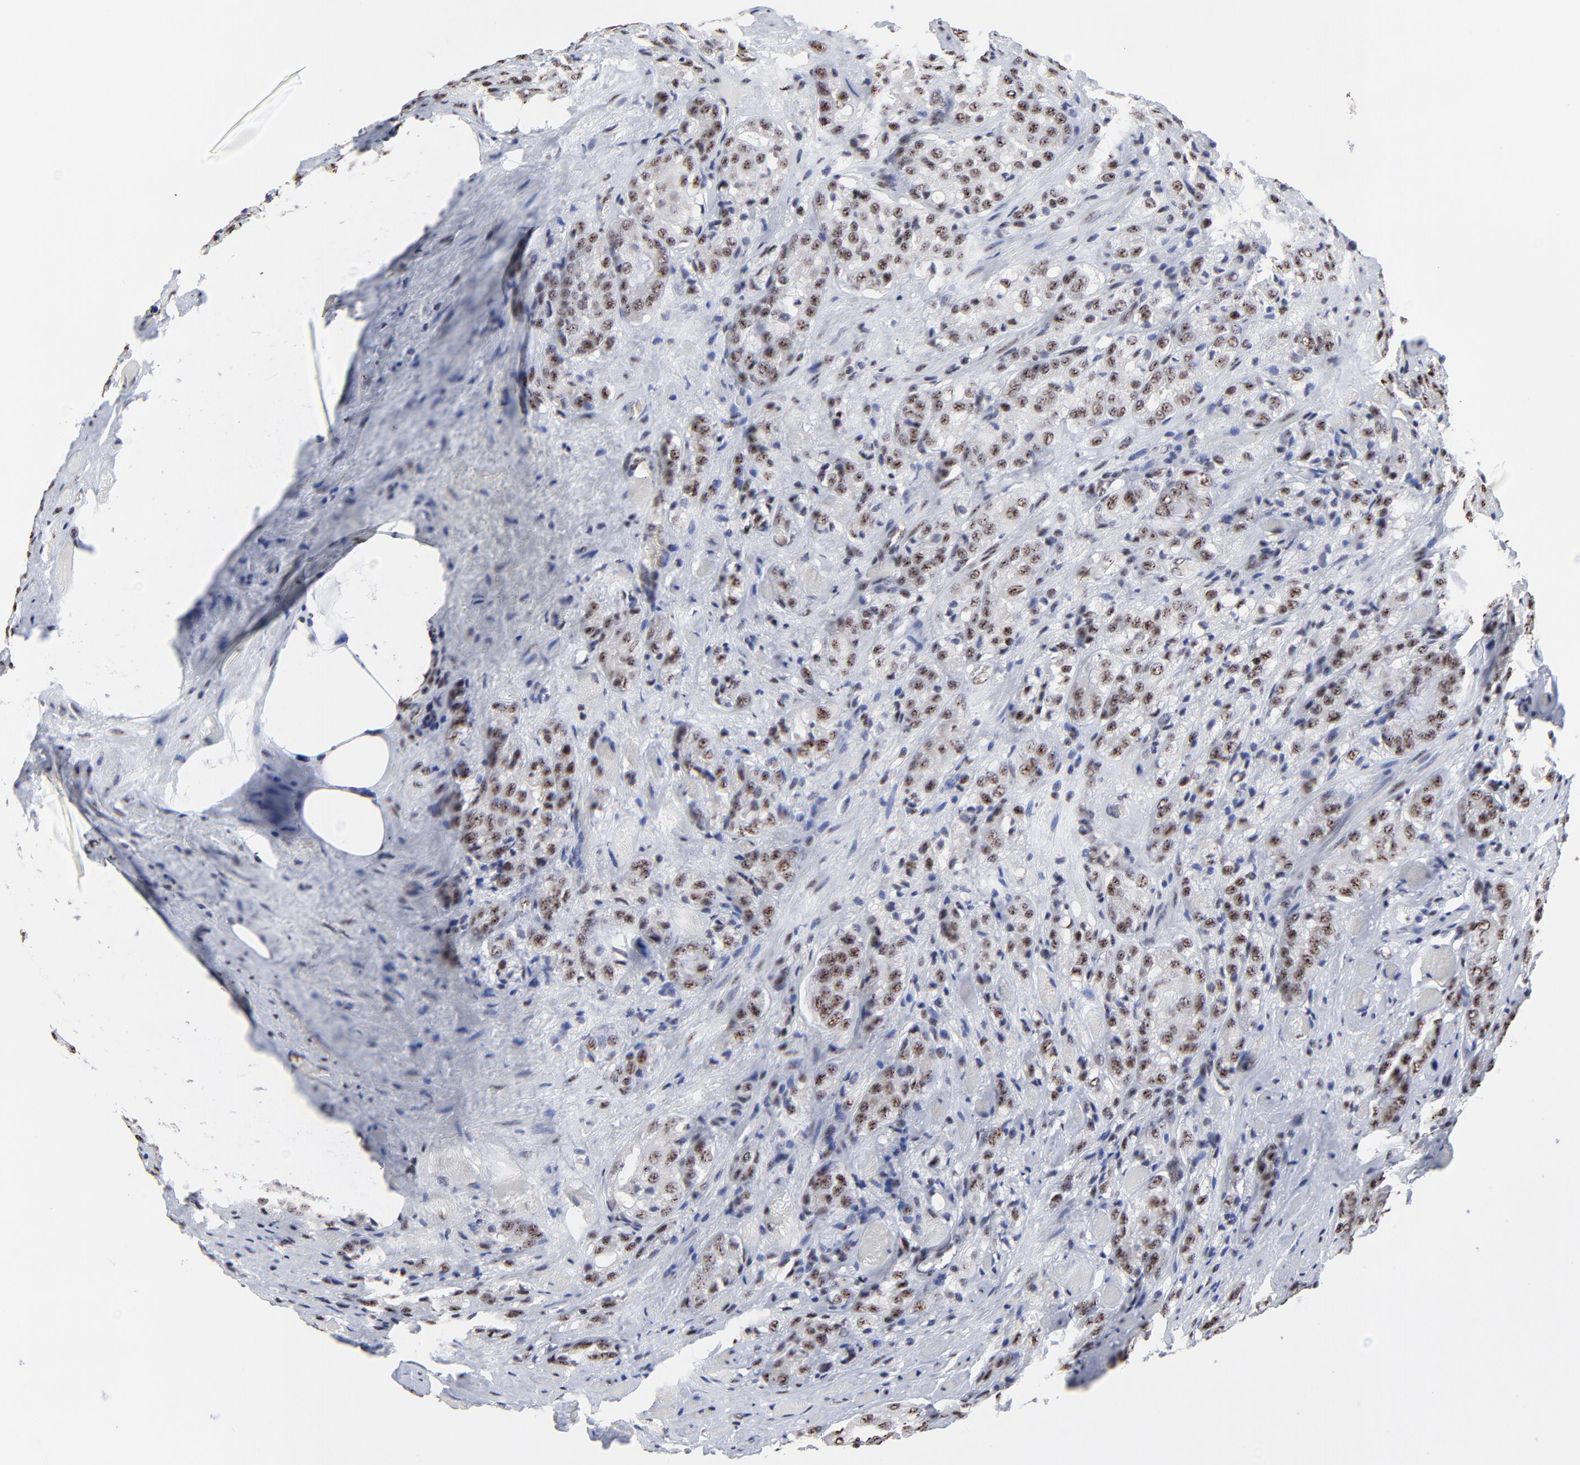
{"staining": {"intensity": "moderate", "quantity": ">75%", "location": "nuclear"}, "tissue": "prostate cancer", "cell_type": "Tumor cells", "image_type": "cancer", "snomed": [{"axis": "morphology", "description": "Adenocarcinoma, Medium grade"}, {"axis": "topography", "description": "Prostate"}], "caption": "This micrograph reveals prostate cancer stained with immunohistochemistry to label a protein in brown. The nuclear of tumor cells show moderate positivity for the protein. Nuclei are counter-stained blue.", "gene": "MBD4", "patient": {"sex": "male", "age": 60}}